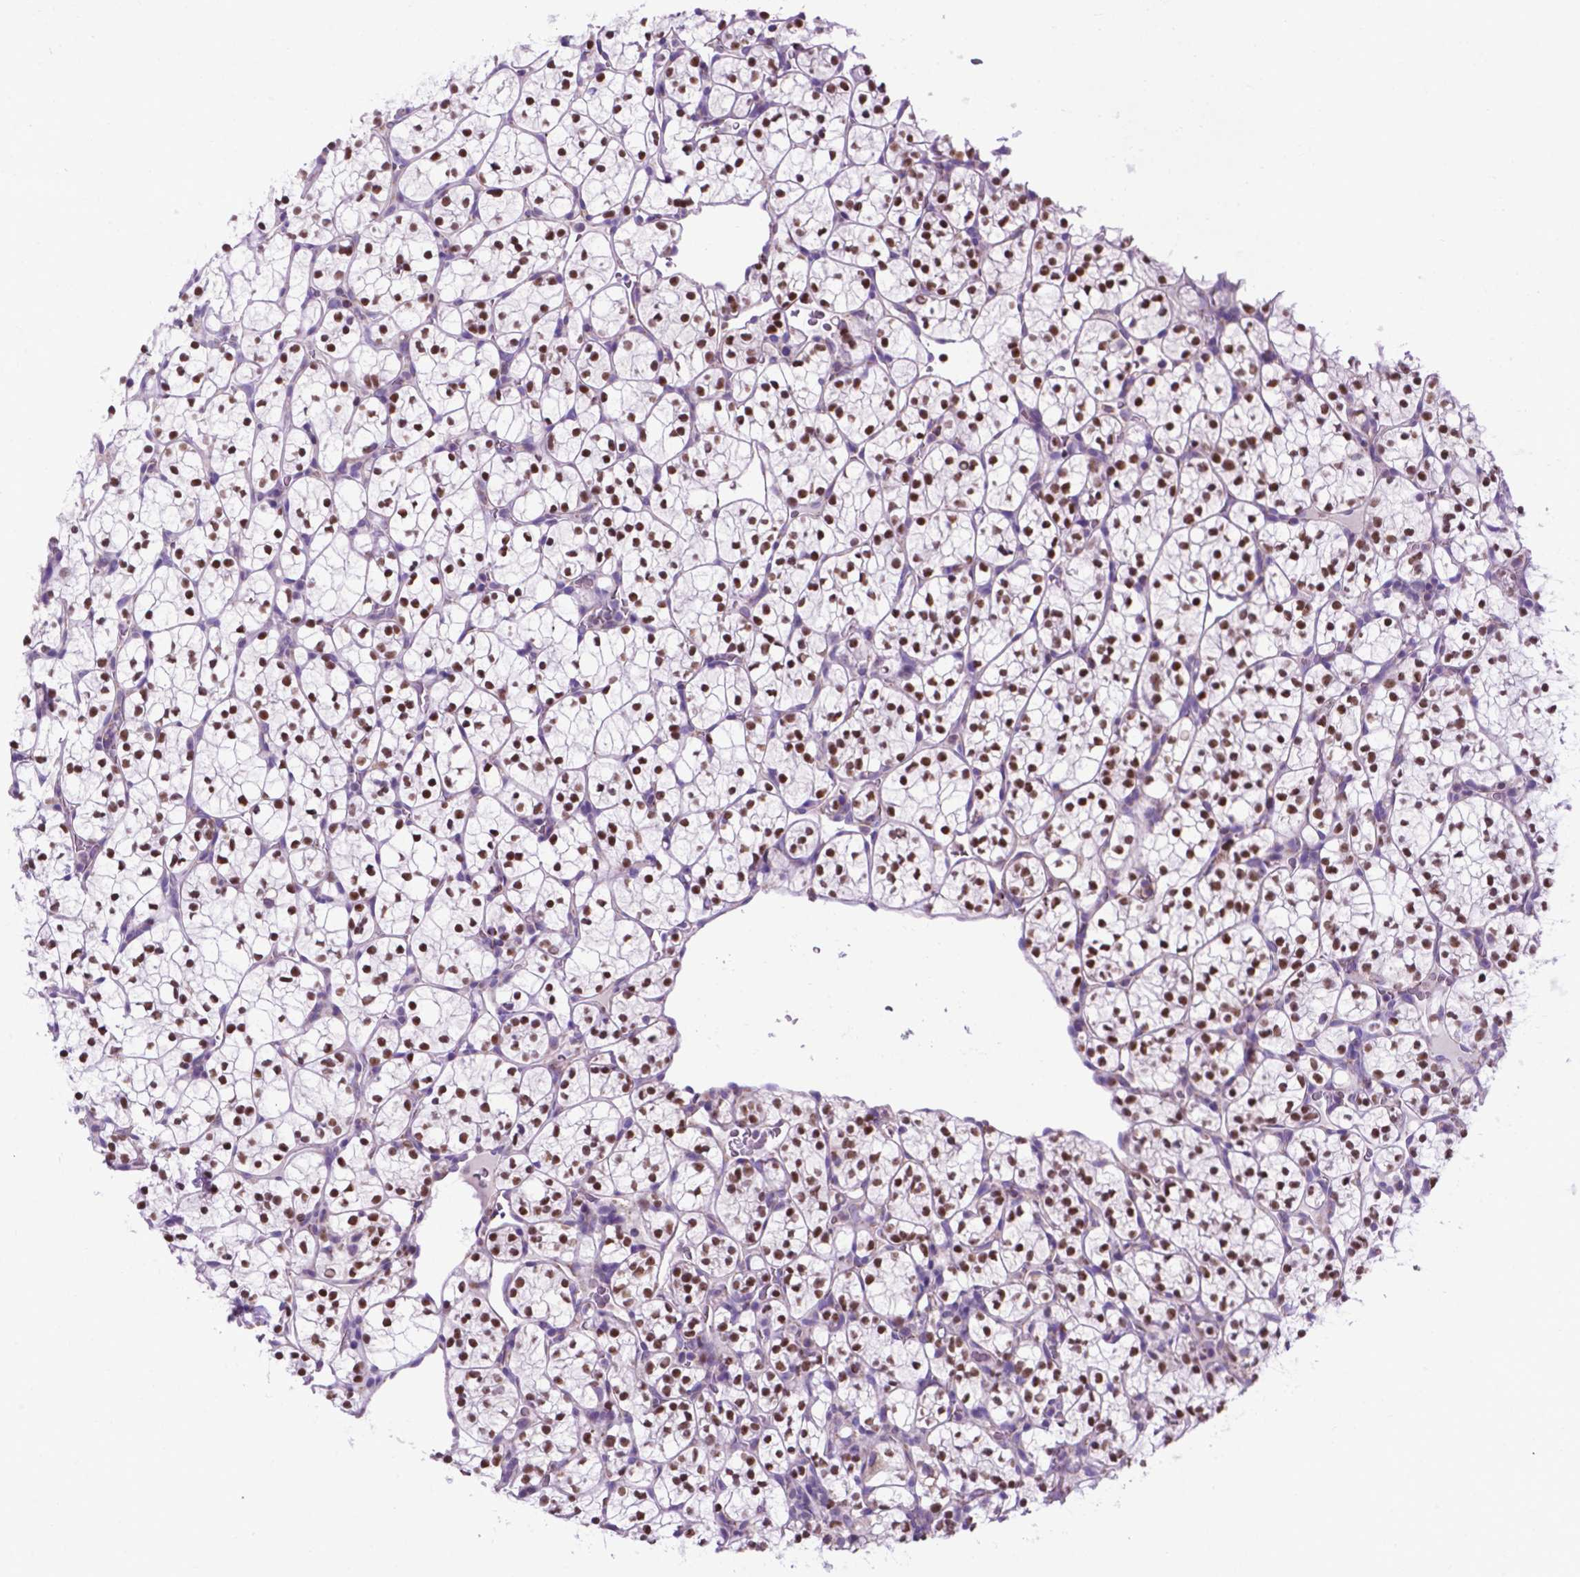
{"staining": {"intensity": "strong", "quantity": ">75%", "location": "nuclear"}, "tissue": "renal cancer", "cell_type": "Tumor cells", "image_type": "cancer", "snomed": [{"axis": "morphology", "description": "Adenocarcinoma, NOS"}, {"axis": "topography", "description": "Kidney"}], "caption": "Protein staining by immunohistochemistry (IHC) displays strong nuclear staining in approximately >75% of tumor cells in adenocarcinoma (renal).", "gene": "POU3F3", "patient": {"sex": "female", "age": 89}}